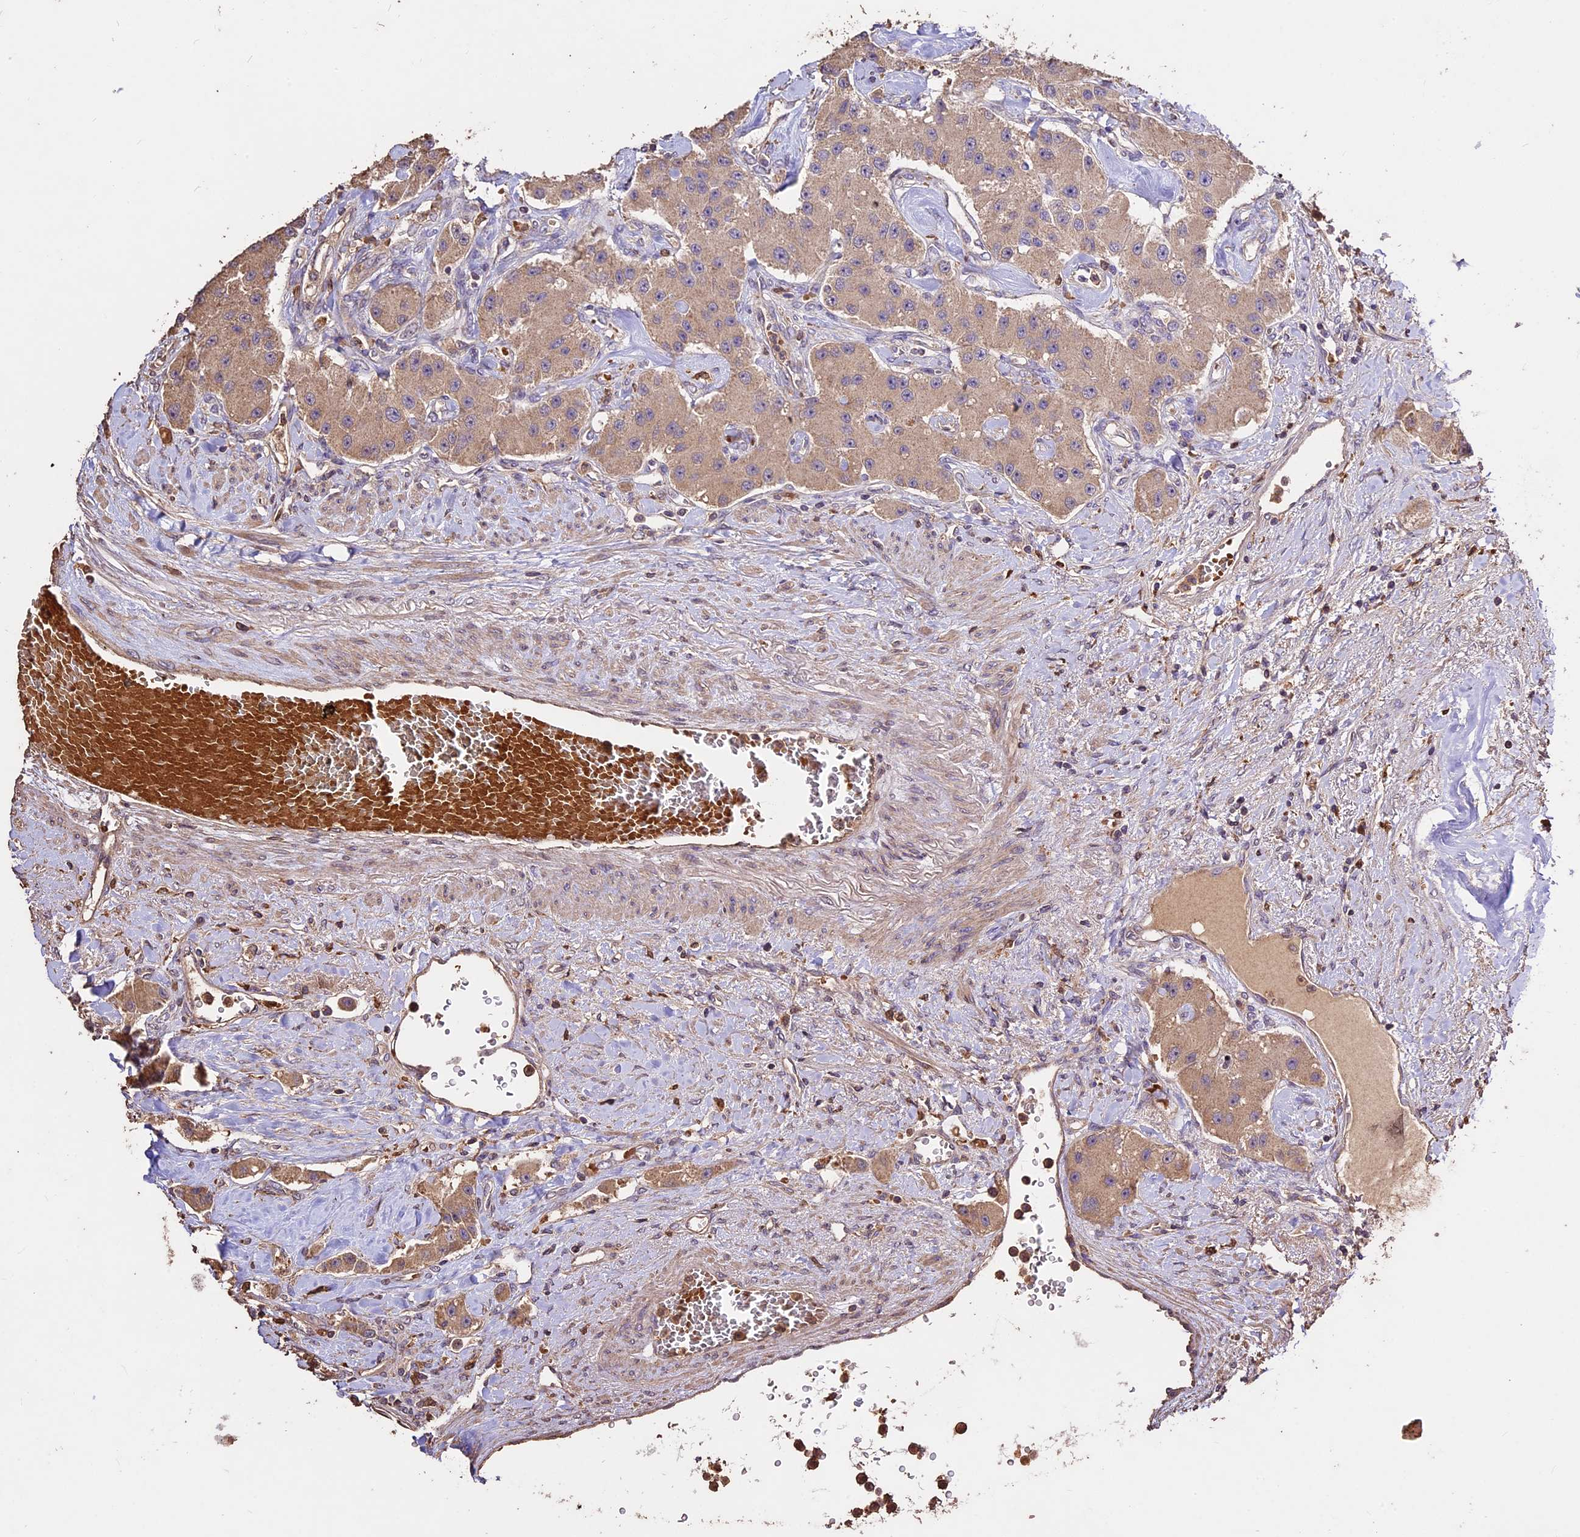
{"staining": {"intensity": "moderate", "quantity": ">75%", "location": "cytoplasmic/membranous"}, "tissue": "carcinoid", "cell_type": "Tumor cells", "image_type": "cancer", "snomed": [{"axis": "morphology", "description": "Carcinoid, malignant, NOS"}, {"axis": "topography", "description": "Pancreas"}], "caption": "Human carcinoid stained with a protein marker exhibits moderate staining in tumor cells.", "gene": "CRLF1", "patient": {"sex": "male", "age": 41}}